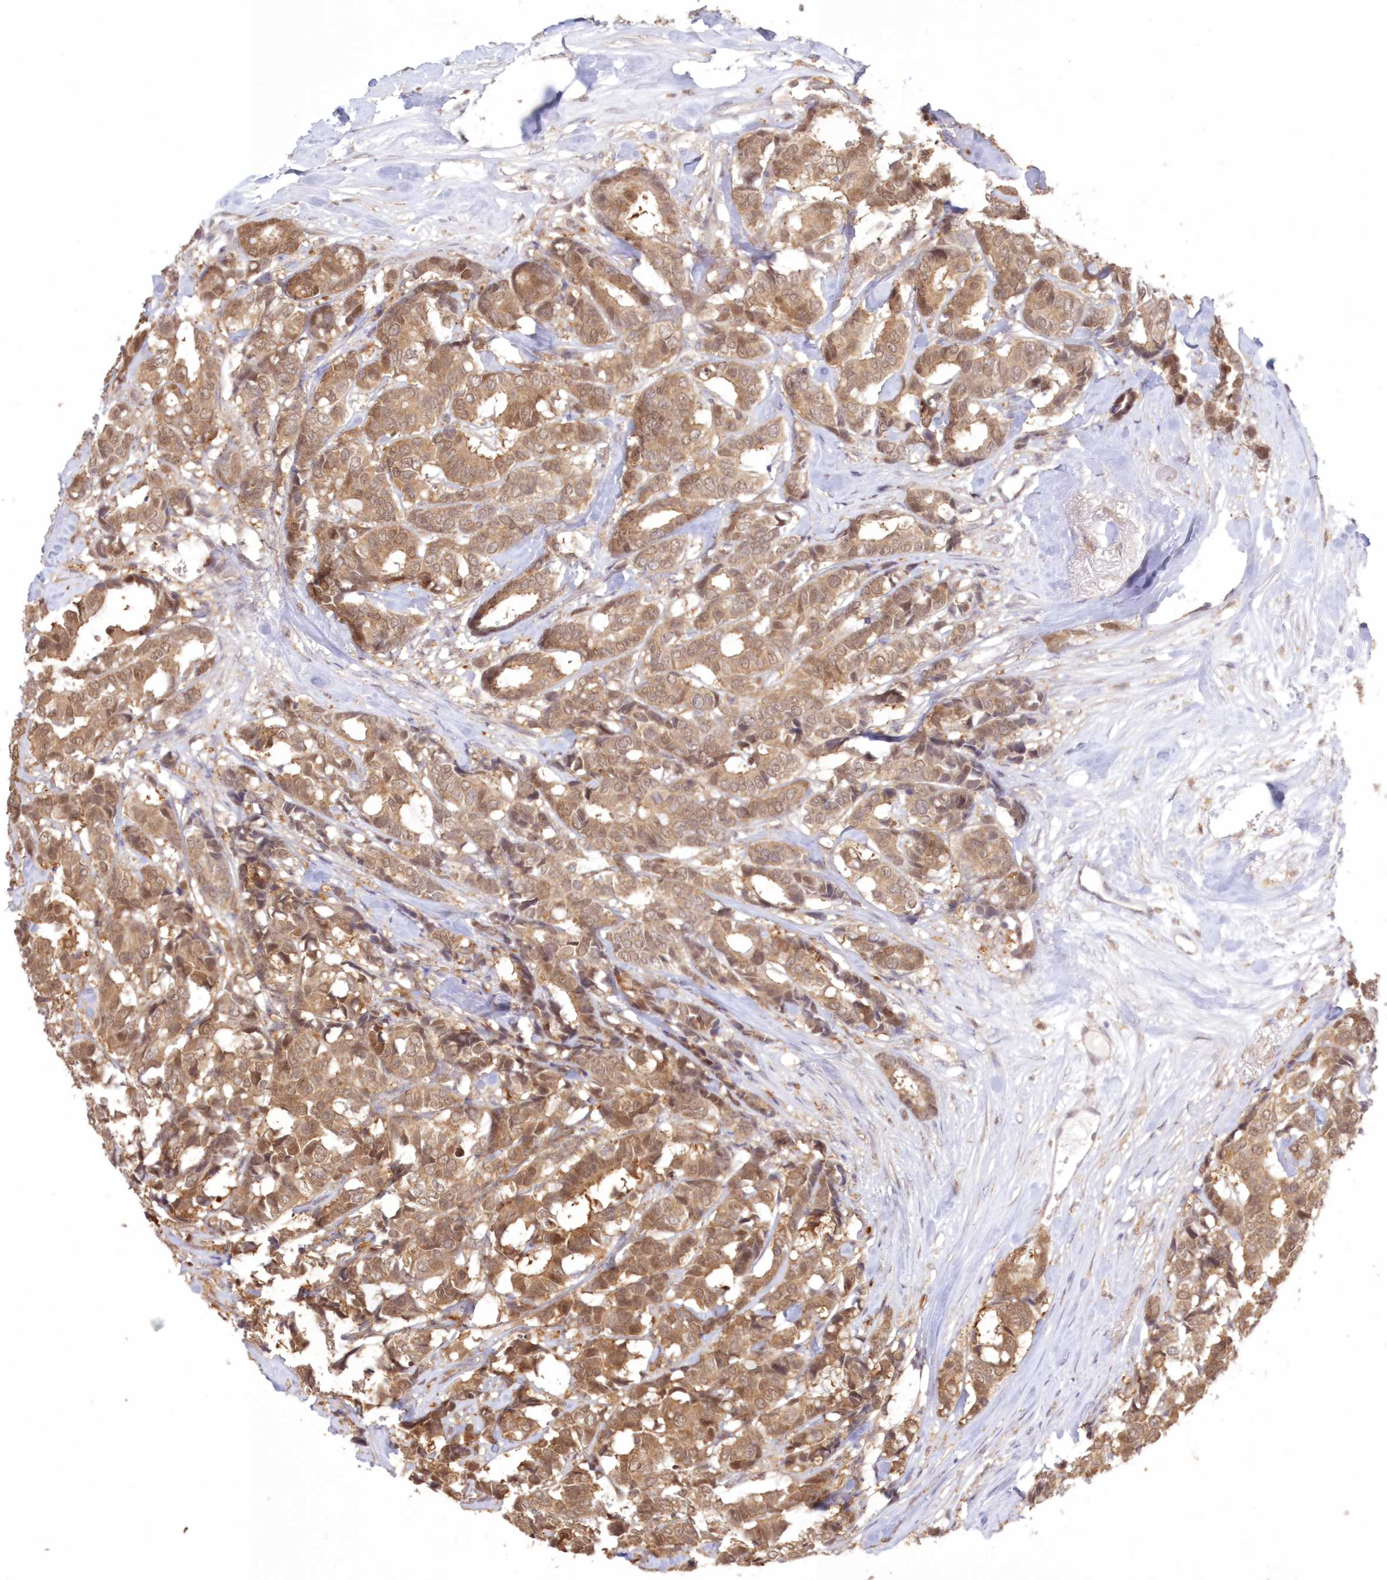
{"staining": {"intensity": "moderate", "quantity": ">75%", "location": "cytoplasmic/membranous,nuclear"}, "tissue": "breast cancer", "cell_type": "Tumor cells", "image_type": "cancer", "snomed": [{"axis": "morphology", "description": "Duct carcinoma"}, {"axis": "topography", "description": "Breast"}], "caption": "The image exhibits staining of breast infiltrating ductal carcinoma, revealing moderate cytoplasmic/membranous and nuclear protein expression (brown color) within tumor cells.", "gene": "RNPEP", "patient": {"sex": "female", "age": 87}}